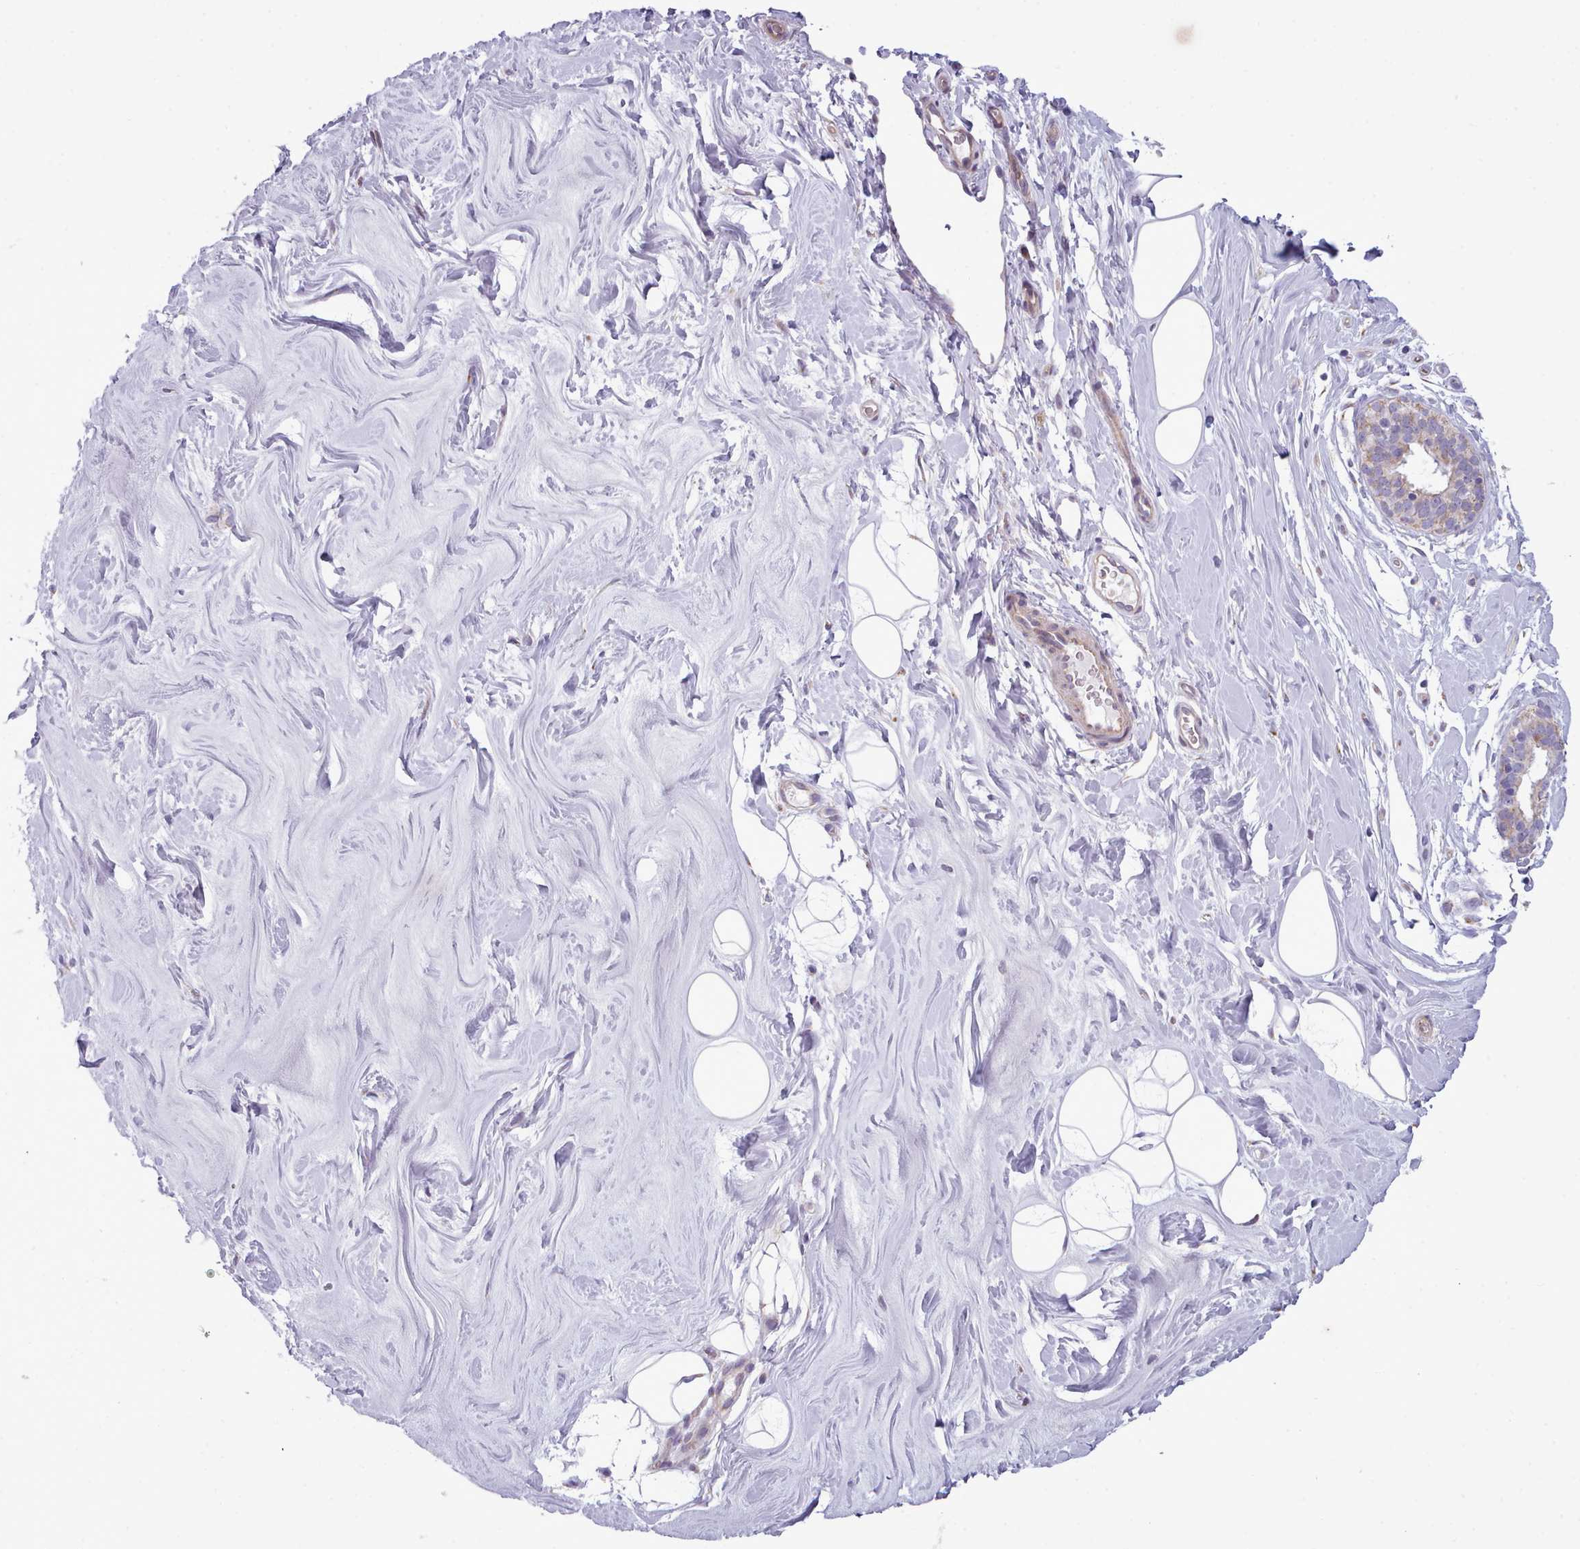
{"staining": {"intensity": "negative", "quantity": "none", "location": "none"}, "tissue": "adipose tissue", "cell_type": "Adipocytes", "image_type": "normal", "snomed": [{"axis": "morphology", "description": "Normal tissue, NOS"}, {"axis": "topography", "description": "Breast"}], "caption": "The immunohistochemistry histopathology image has no significant staining in adipocytes of adipose tissue. (DAB (3,3'-diaminobenzidine) IHC with hematoxylin counter stain).", "gene": "SLC52A3", "patient": {"sex": "female", "age": 26}}